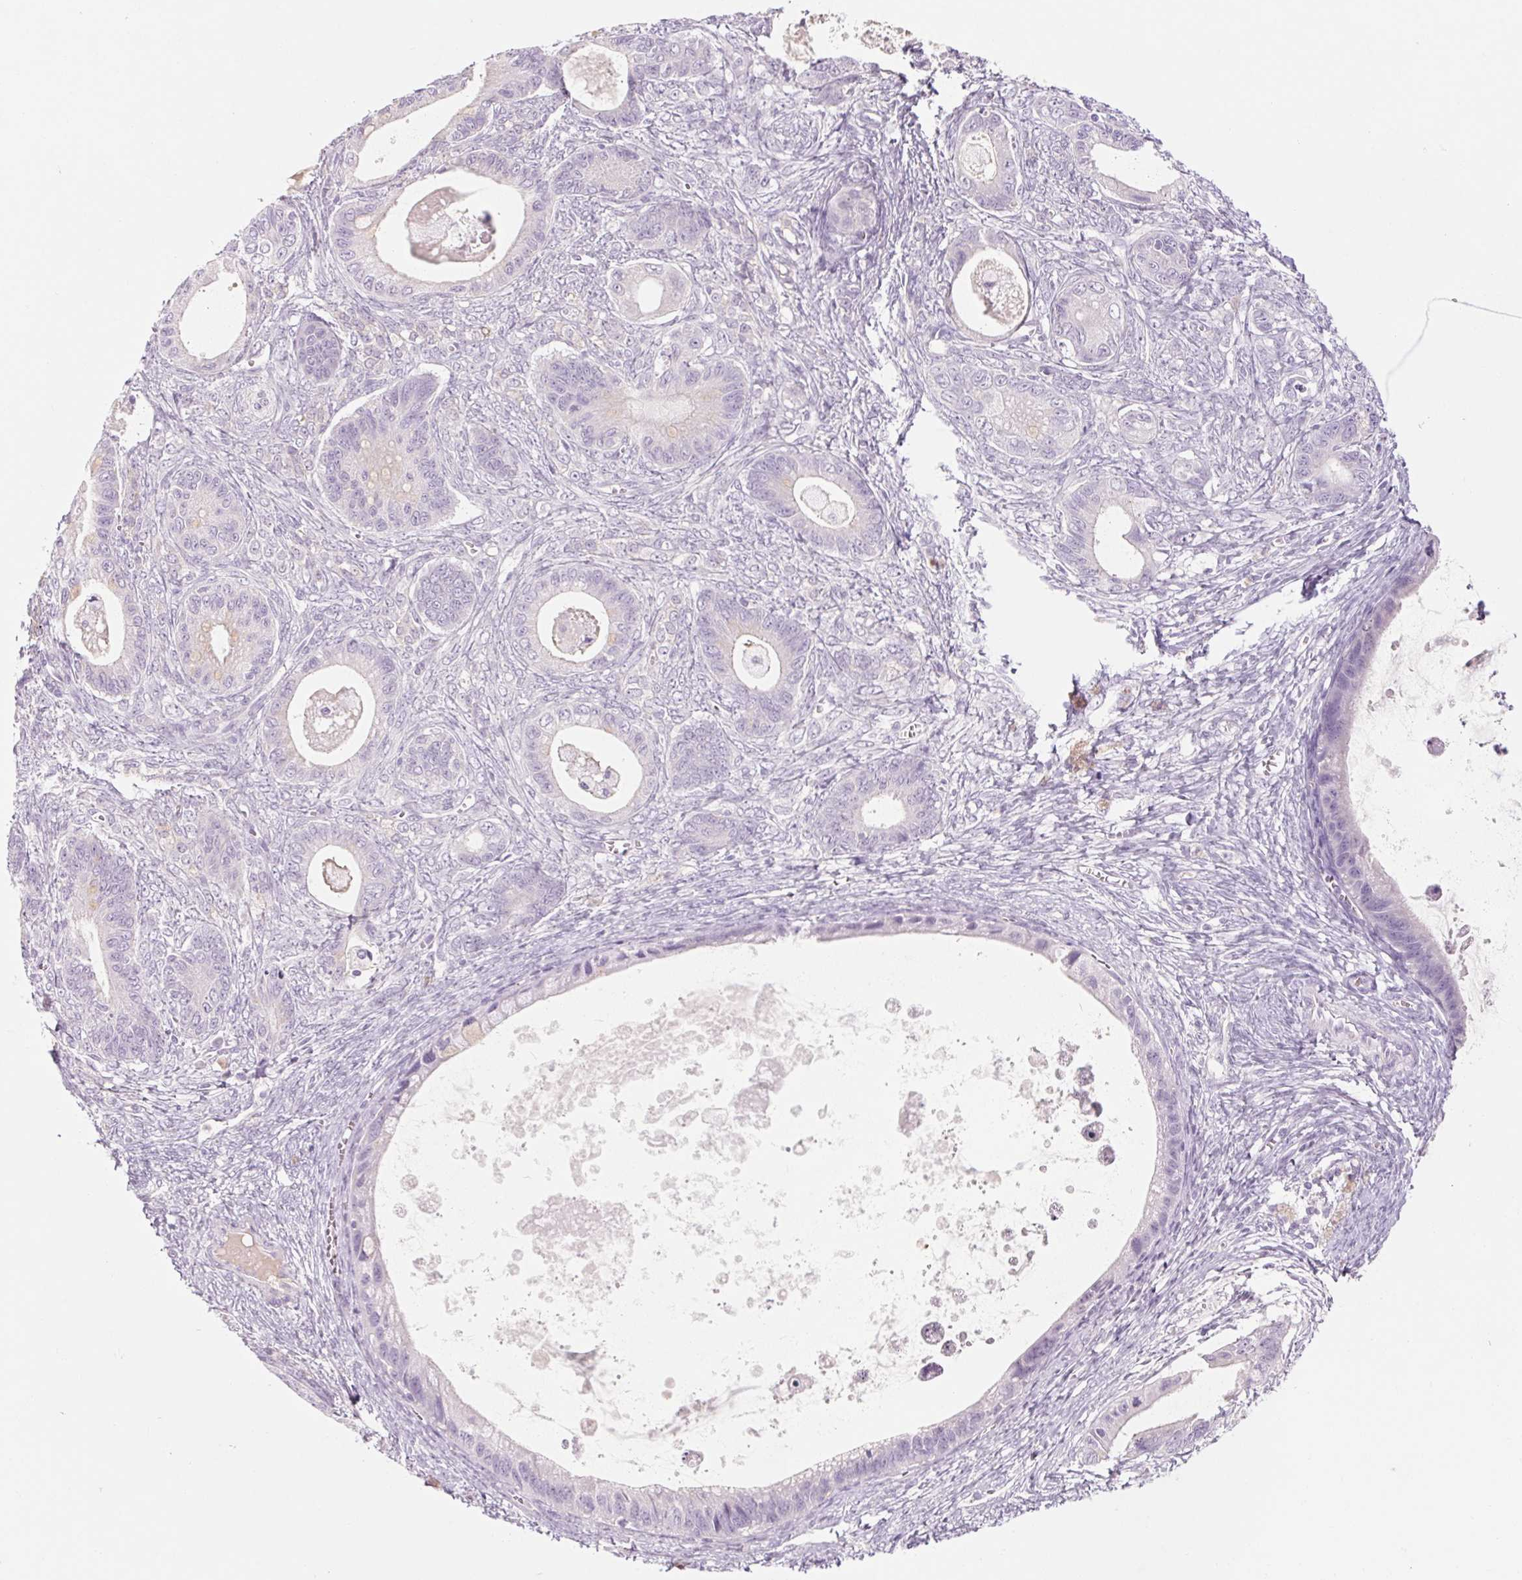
{"staining": {"intensity": "negative", "quantity": "none", "location": "none"}, "tissue": "ovarian cancer", "cell_type": "Tumor cells", "image_type": "cancer", "snomed": [{"axis": "morphology", "description": "Cystadenocarcinoma, mucinous, NOS"}, {"axis": "topography", "description": "Ovary"}], "caption": "Ovarian mucinous cystadenocarcinoma stained for a protein using IHC displays no expression tumor cells.", "gene": "RPTN", "patient": {"sex": "female", "age": 64}}